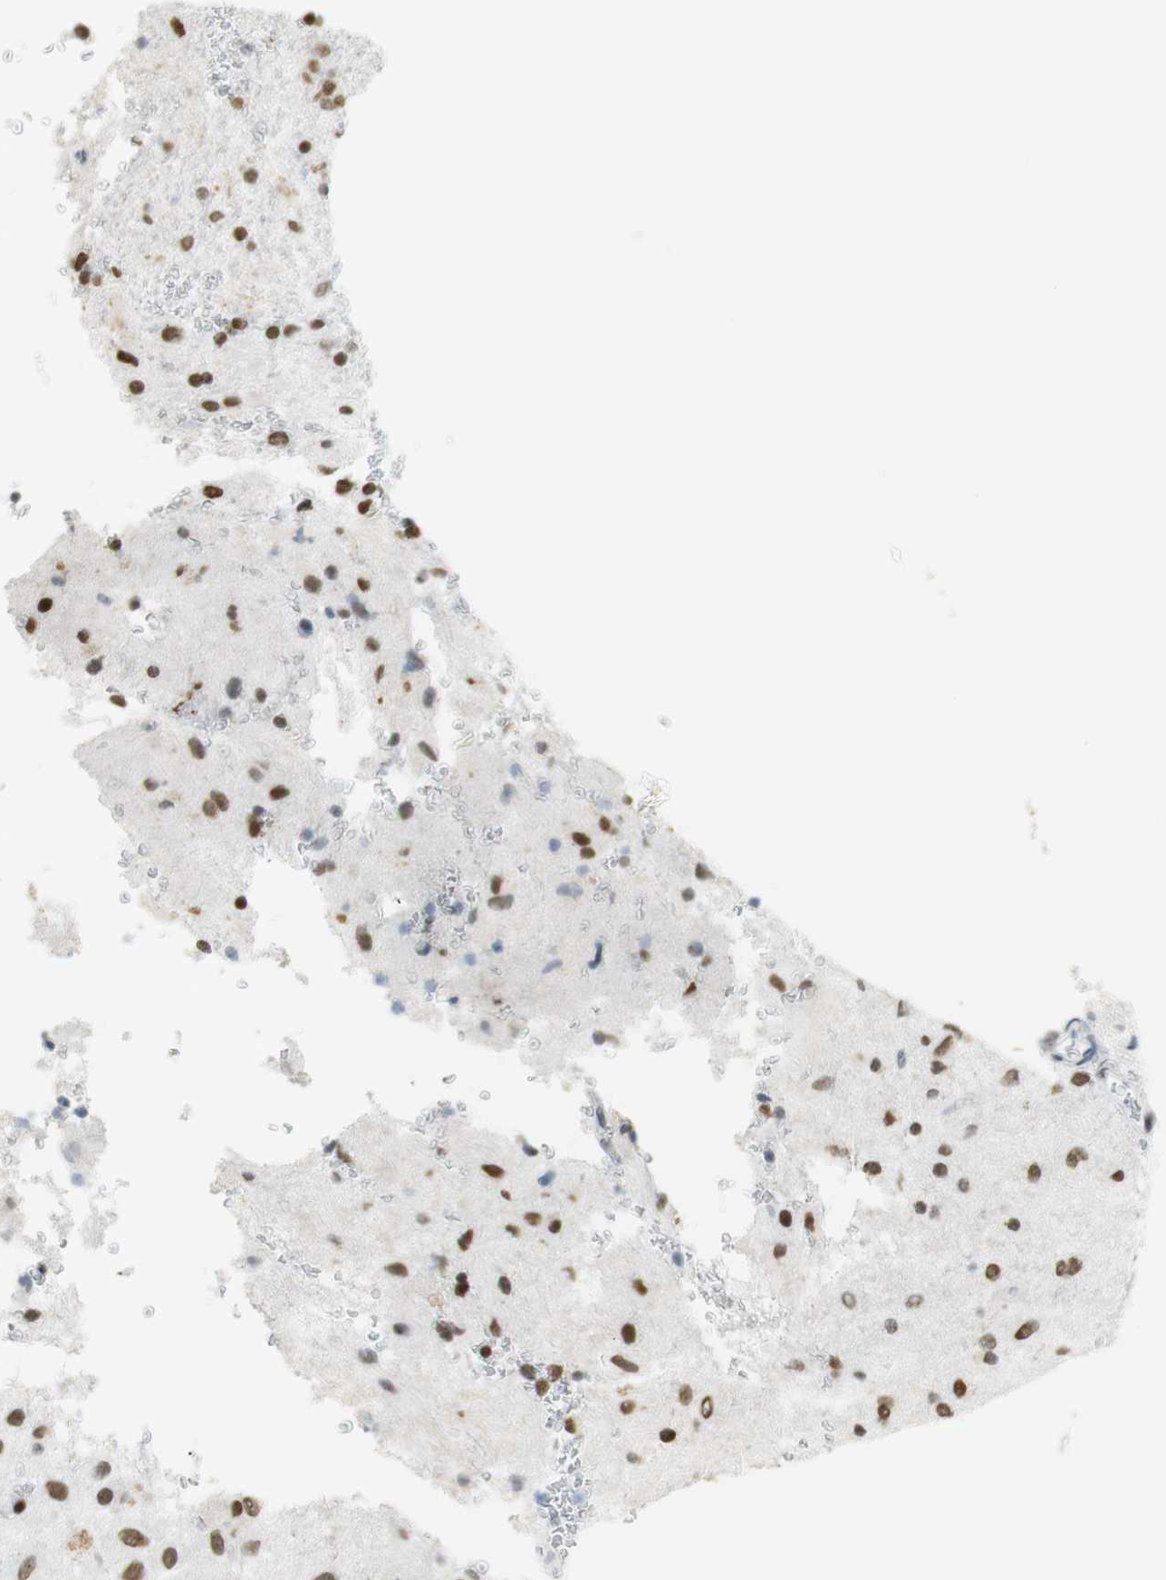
{"staining": {"intensity": "strong", "quantity": ">75%", "location": "nuclear"}, "tissue": "glioma", "cell_type": "Tumor cells", "image_type": "cancer", "snomed": [{"axis": "morphology", "description": "Glioma, malignant, Low grade"}, {"axis": "topography", "description": "Brain"}], "caption": "The immunohistochemical stain labels strong nuclear staining in tumor cells of glioma tissue.", "gene": "BMI1", "patient": {"sex": "male", "age": 77}}